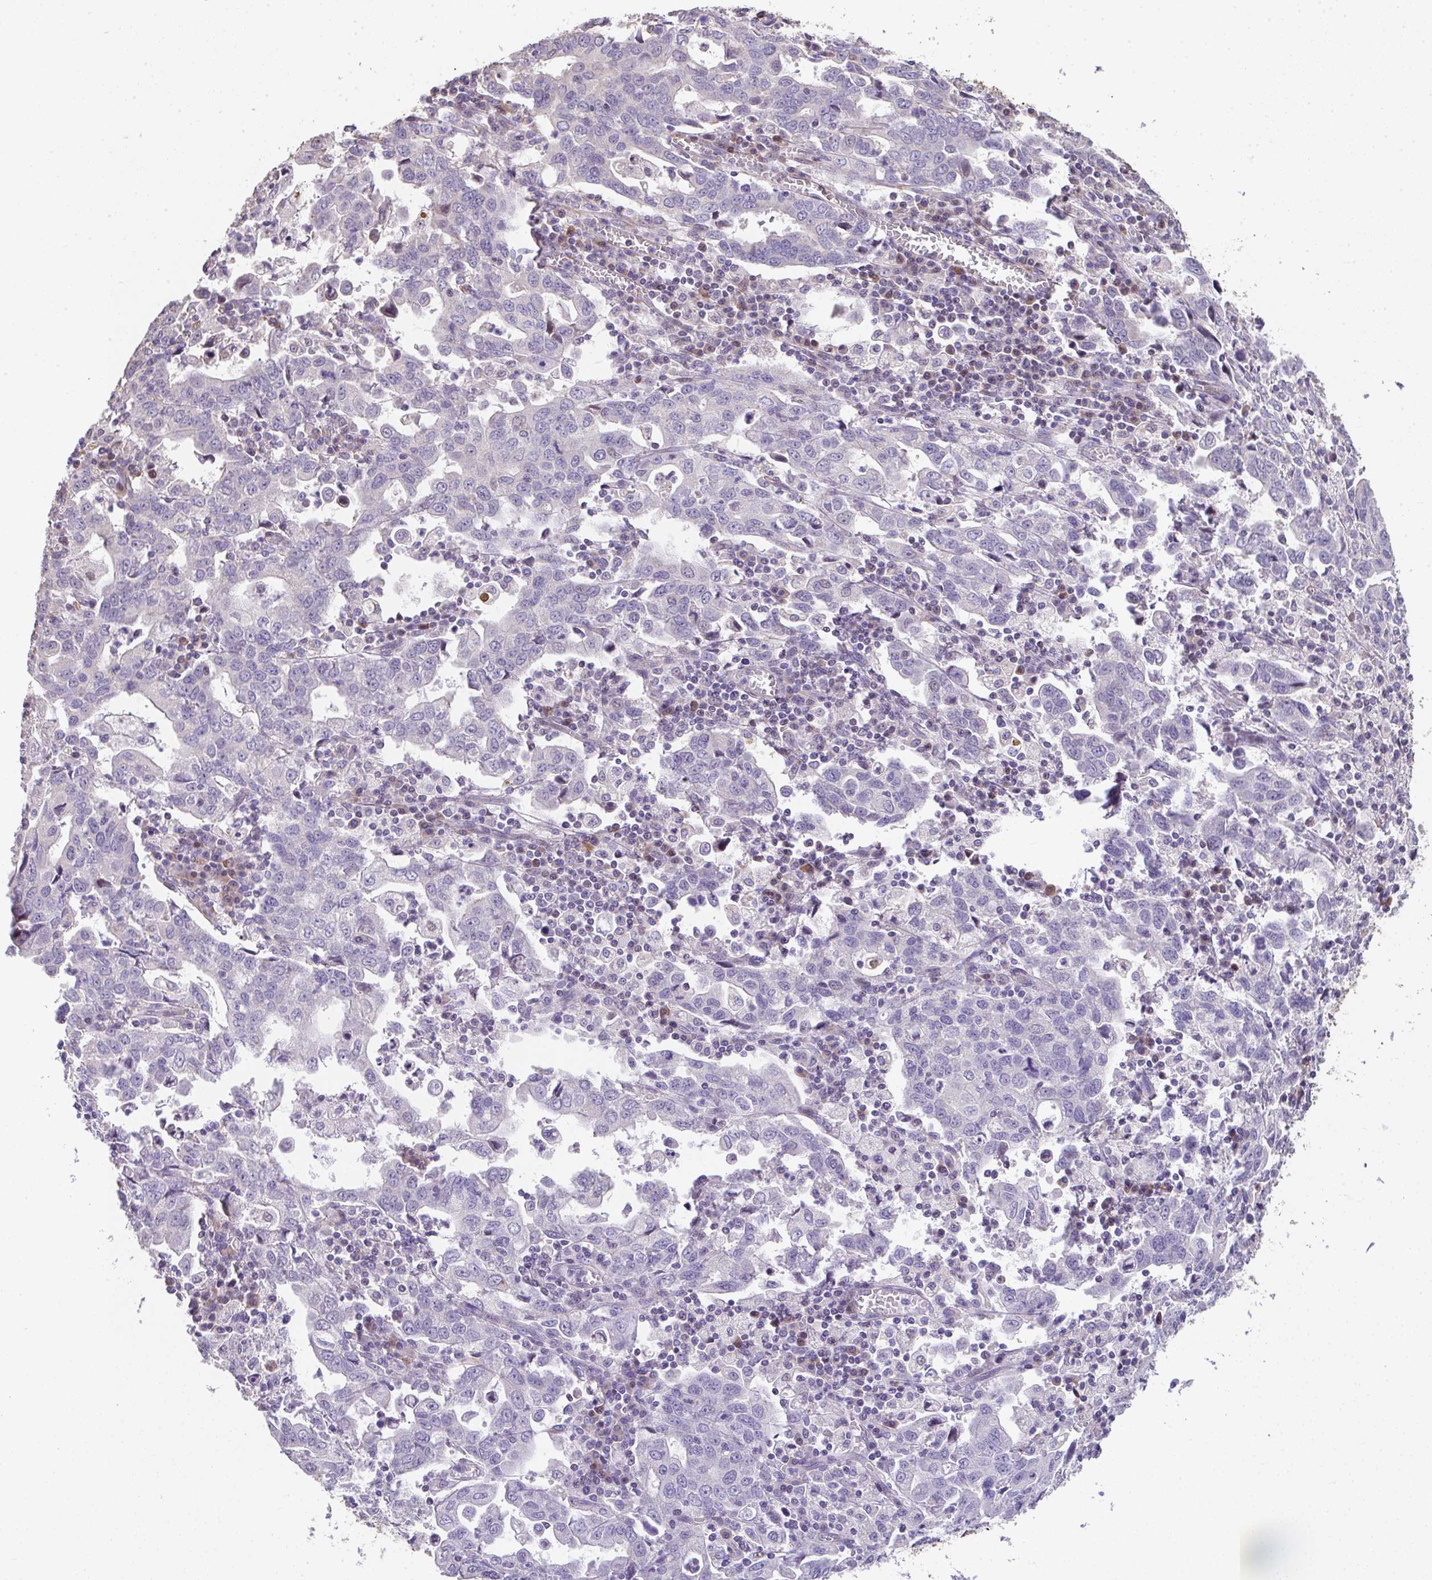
{"staining": {"intensity": "negative", "quantity": "none", "location": "none"}, "tissue": "stomach cancer", "cell_type": "Tumor cells", "image_type": "cancer", "snomed": [{"axis": "morphology", "description": "Adenocarcinoma, NOS"}, {"axis": "topography", "description": "Stomach, upper"}], "caption": "Immunohistochemistry micrograph of neoplastic tissue: human stomach cancer (adenocarcinoma) stained with DAB (3,3'-diaminobenzidine) shows no significant protein positivity in tumor cells.", "gene": "RUNDC3B", "patient": {"sex": "male", "age": 85}}